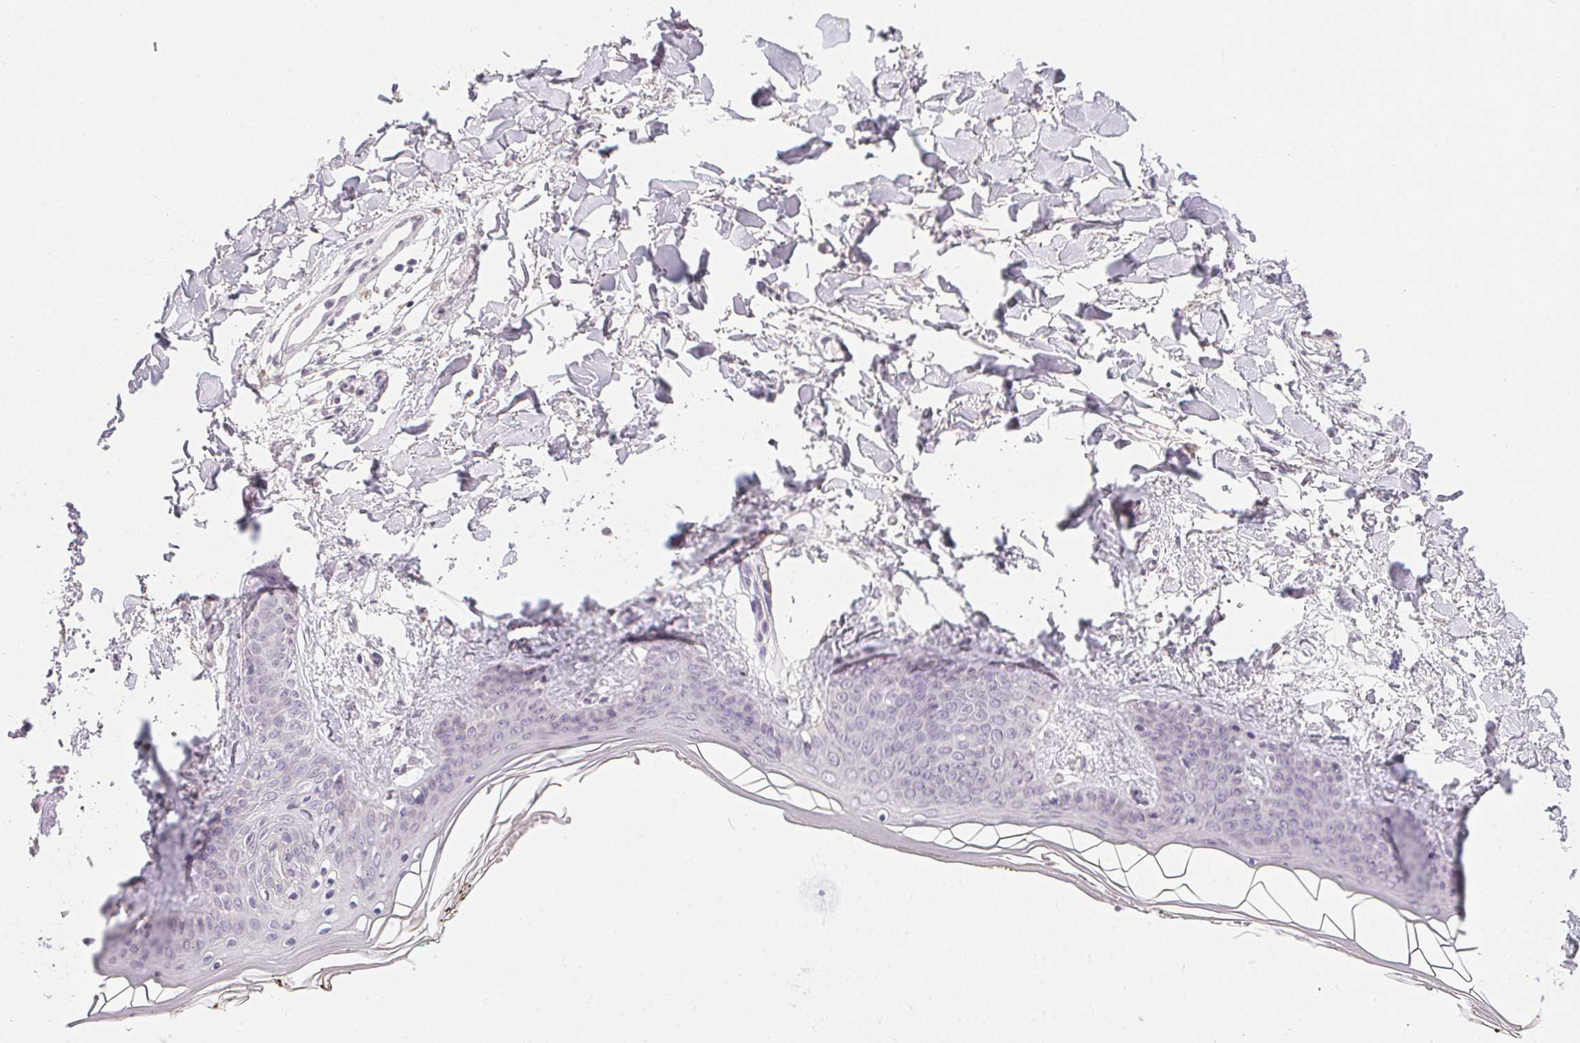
{"staining": {"intensity": "negative", "quantity": "none", "location": "none"}, "tissue": "skin", "cell_type": "Fibroblasts", "image_type": "normal", "snomed": [{"axis": "morphology", "description": "Normal tissue, NOS"}, {"axis": "topography", "description": "Skin"}], "caption": "IHC image of unremarkable skin stained for a protein (brown), which shows no staining in fibroblasts.", "gene": "PPY", "patient": {"sex": "female", "age": 34}}